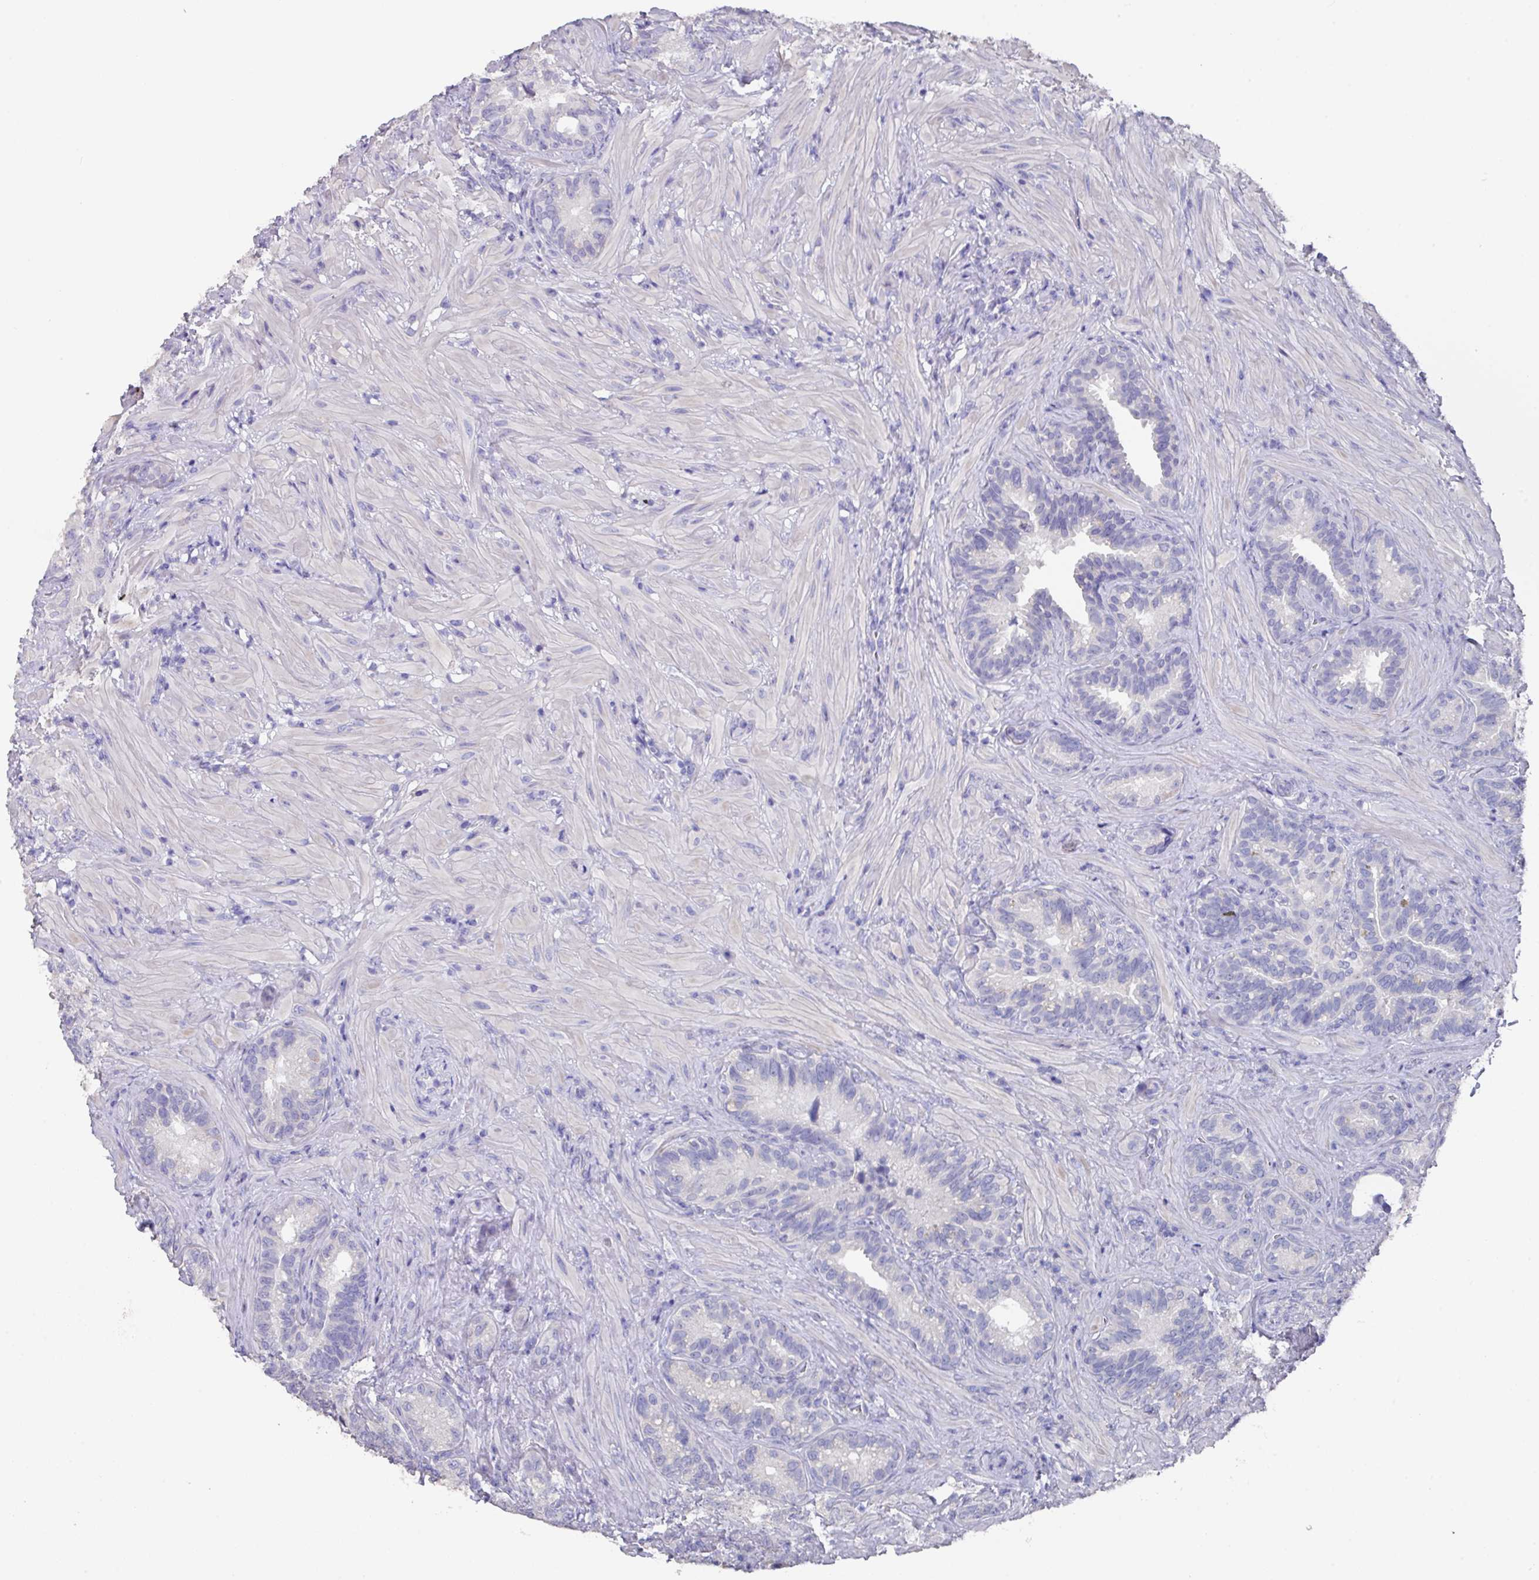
{"staining": {"intensity": "weak", "quantity": "<25%", "location": "cytoplasmic/membranous"}, "tissue": "seminal vesicle", "cell_type": "Glandular cells", "image_type": "normal", "snomed": [{"axis": "morphology", "description": "Normal tissue, NOS"}, {"axis": "topography", "description": "Seminal veicle"}], "caption": "Immunohistochemical staining of unremarkable seminal vesicle displays no significant expression in glandular cells. Brightfield microscopy of immunohistochemistry stained with DAB (brown) and hematoxylin (blue), captured at high magnification.", "gene": "DAZ1", "patient": {"sex": "male", "age": 68}}